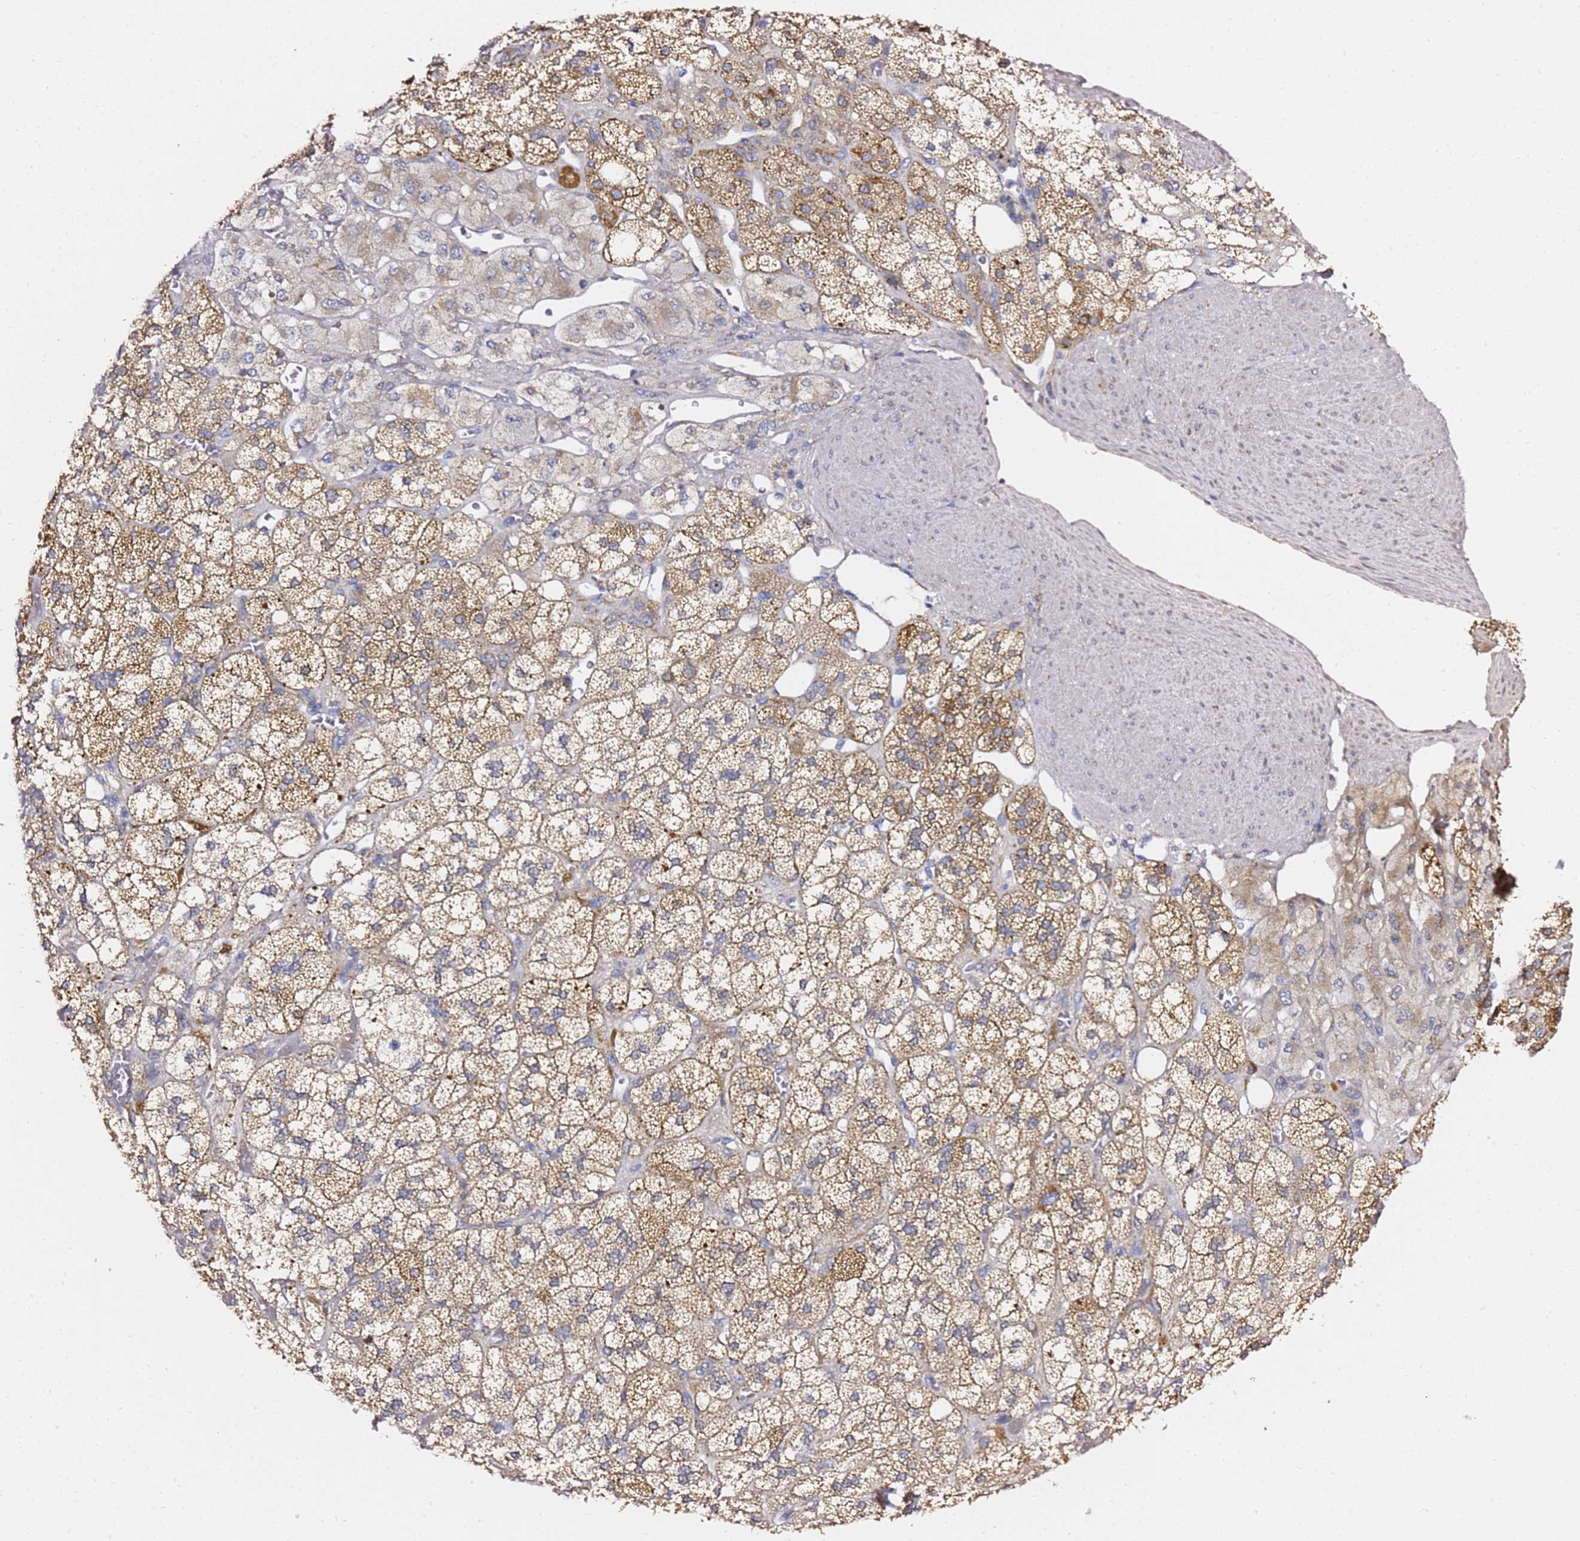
{"staining": {"intensity": "moderate", "quantity": ">75%", "location": "cytoplasmic/membranous"}, "tissue": "adrenal gland", "cell_type": "Glandular cells", "image_type": "normal", "snomed": [{"axis": "morphology", "description": "Normal tissue, NOS"}, {"axis": "topography", "description": "Adrenal gland"}], "caption": "Protein expression analysis of unremarkable human adrenal gland reveals moderate cytoplasmic/membranous expression in approximately >75% of glandular cells. The staining was performed using DAB, with brown indicating positive protein expression. Nuclei are stained blue with hematoxylin.", "gene": "C19orf12", "patient": {"sex": "male", "age": 61}}